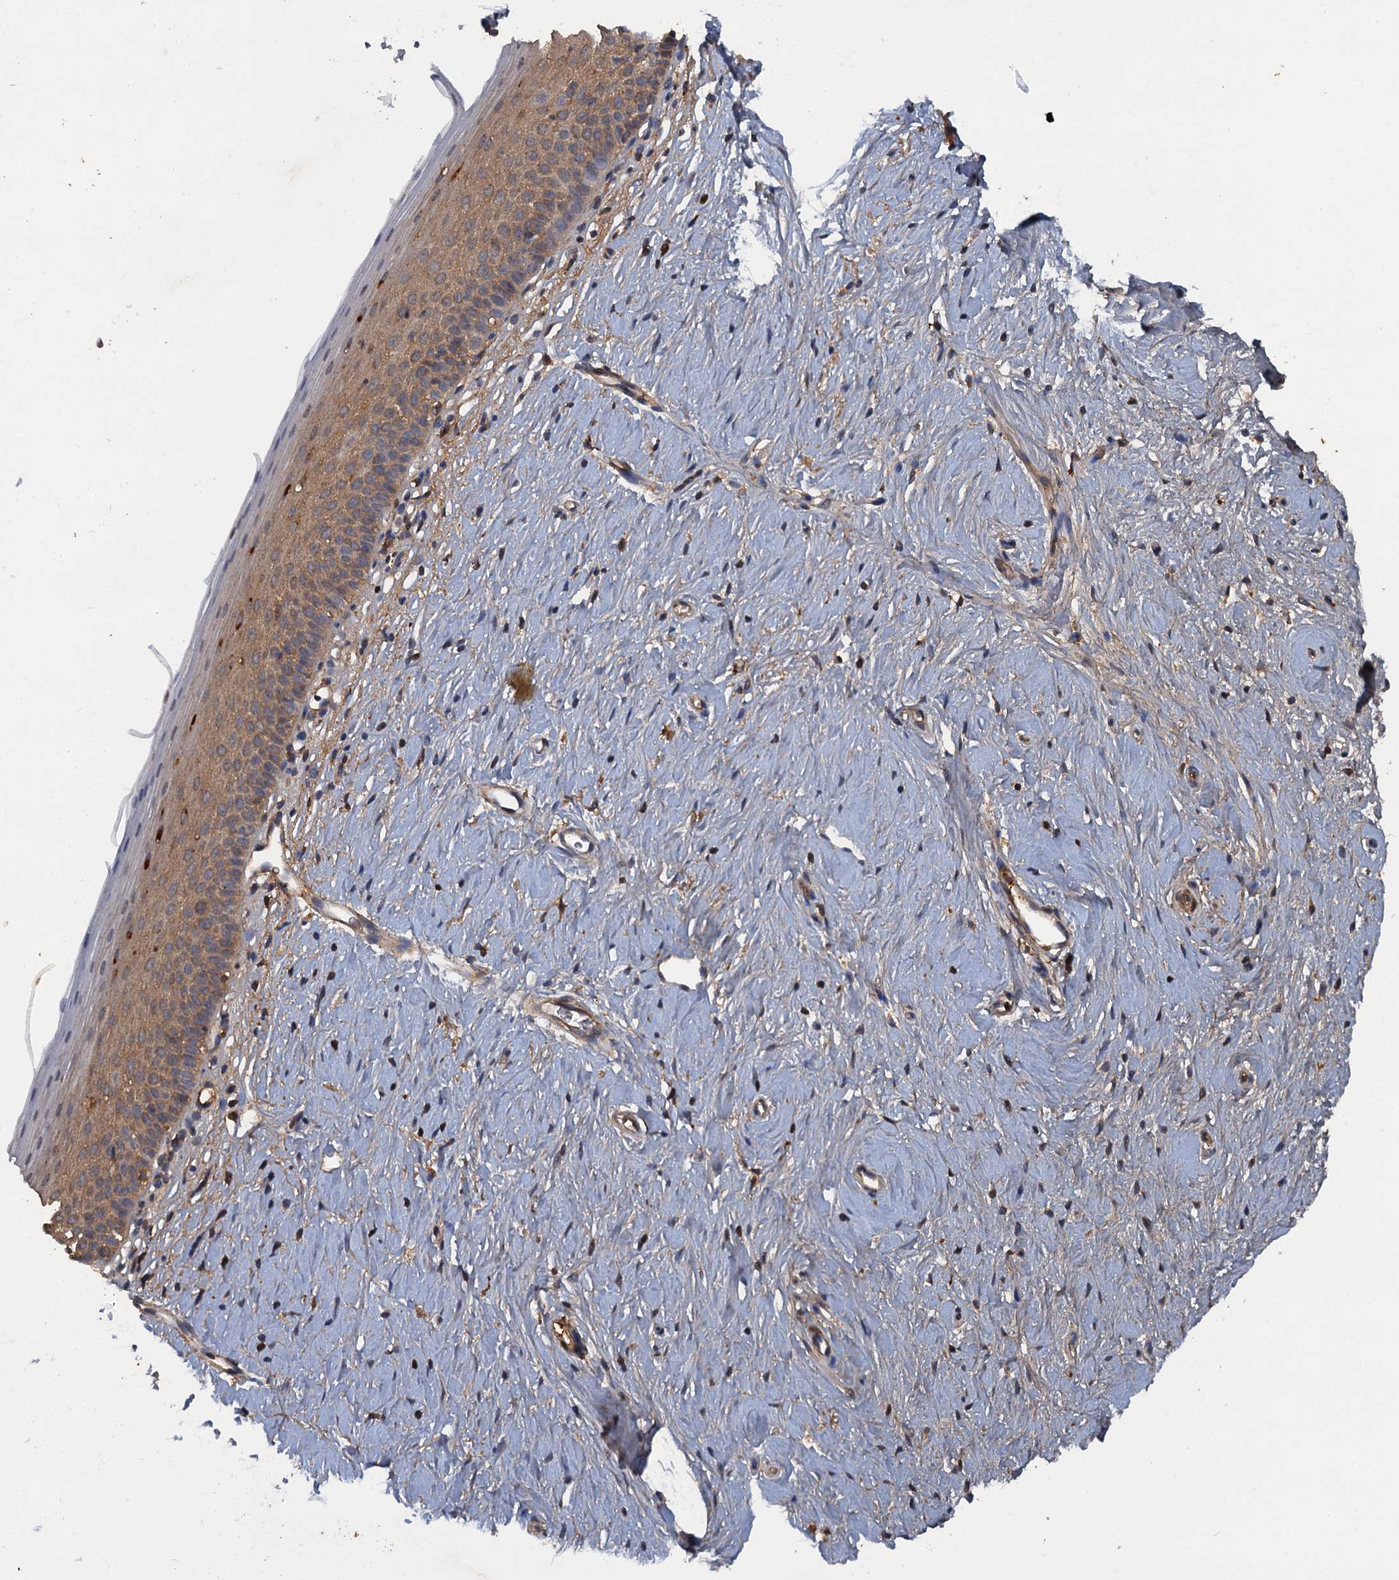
{"staining": {"intensity": "moderate", "quantity": "25%-75%", "location": "cytoplasmic/membranous"}, "tissue": "cervix", "cell_type": "Glandular cells", "image_type": "normal", "snomed": [{"axis": "morphology", "description": "Normal tissue, NOS"}, {"axis": "topography", "description": "Cervix"}], "caption": "Immunohistochemistry (DAB (3,3'-diaminobenzidine)) staining of benign human cervix shows moderate cytoplasmic/membranous protein staining in about 25%-75% of glandular cells.", "gene": "HAPLN3", "patient": {"sex": "female", "age": 57}}